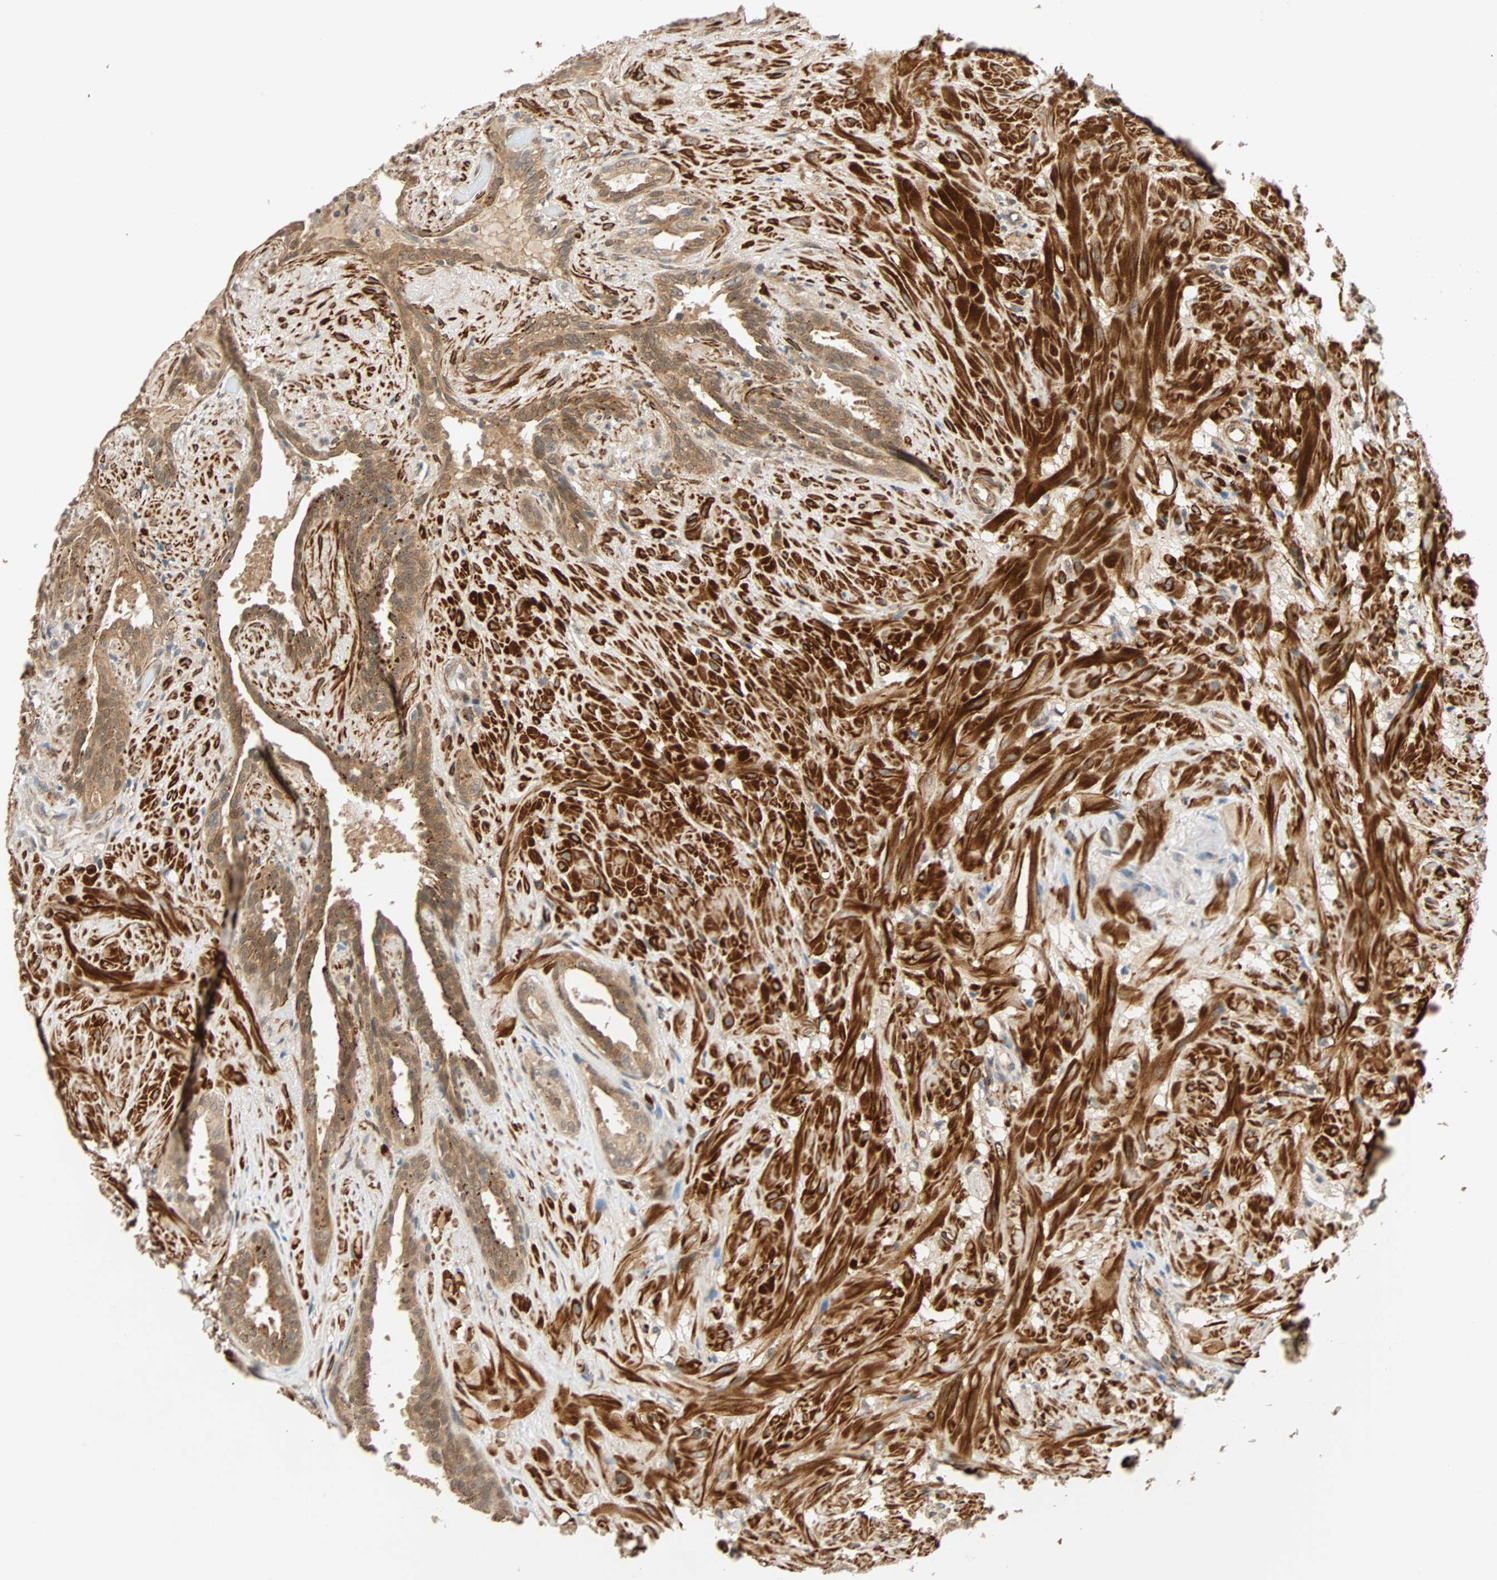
{"staining": {"intensity": "weak", "quantity": "25%-75%", "location": "cytoplasmic/membranous"}, "tissue": "seminal vesicle", "cell_type": "Glandular cells", "image_type": "normal", "snomed": [{"axis": "morphology", "description": "Normal tissue, NOS"}, {"axis": "topography", "description": "Seminal veicle"}], "caption": "Human seminal vesicle stained with a brown dye exhibits weak cytoplasmic/membranous positive staining in approximately 25%-75% of glandular cells.", "gene": "QSER1", "patient": {"sex": "male", "age": 61}}